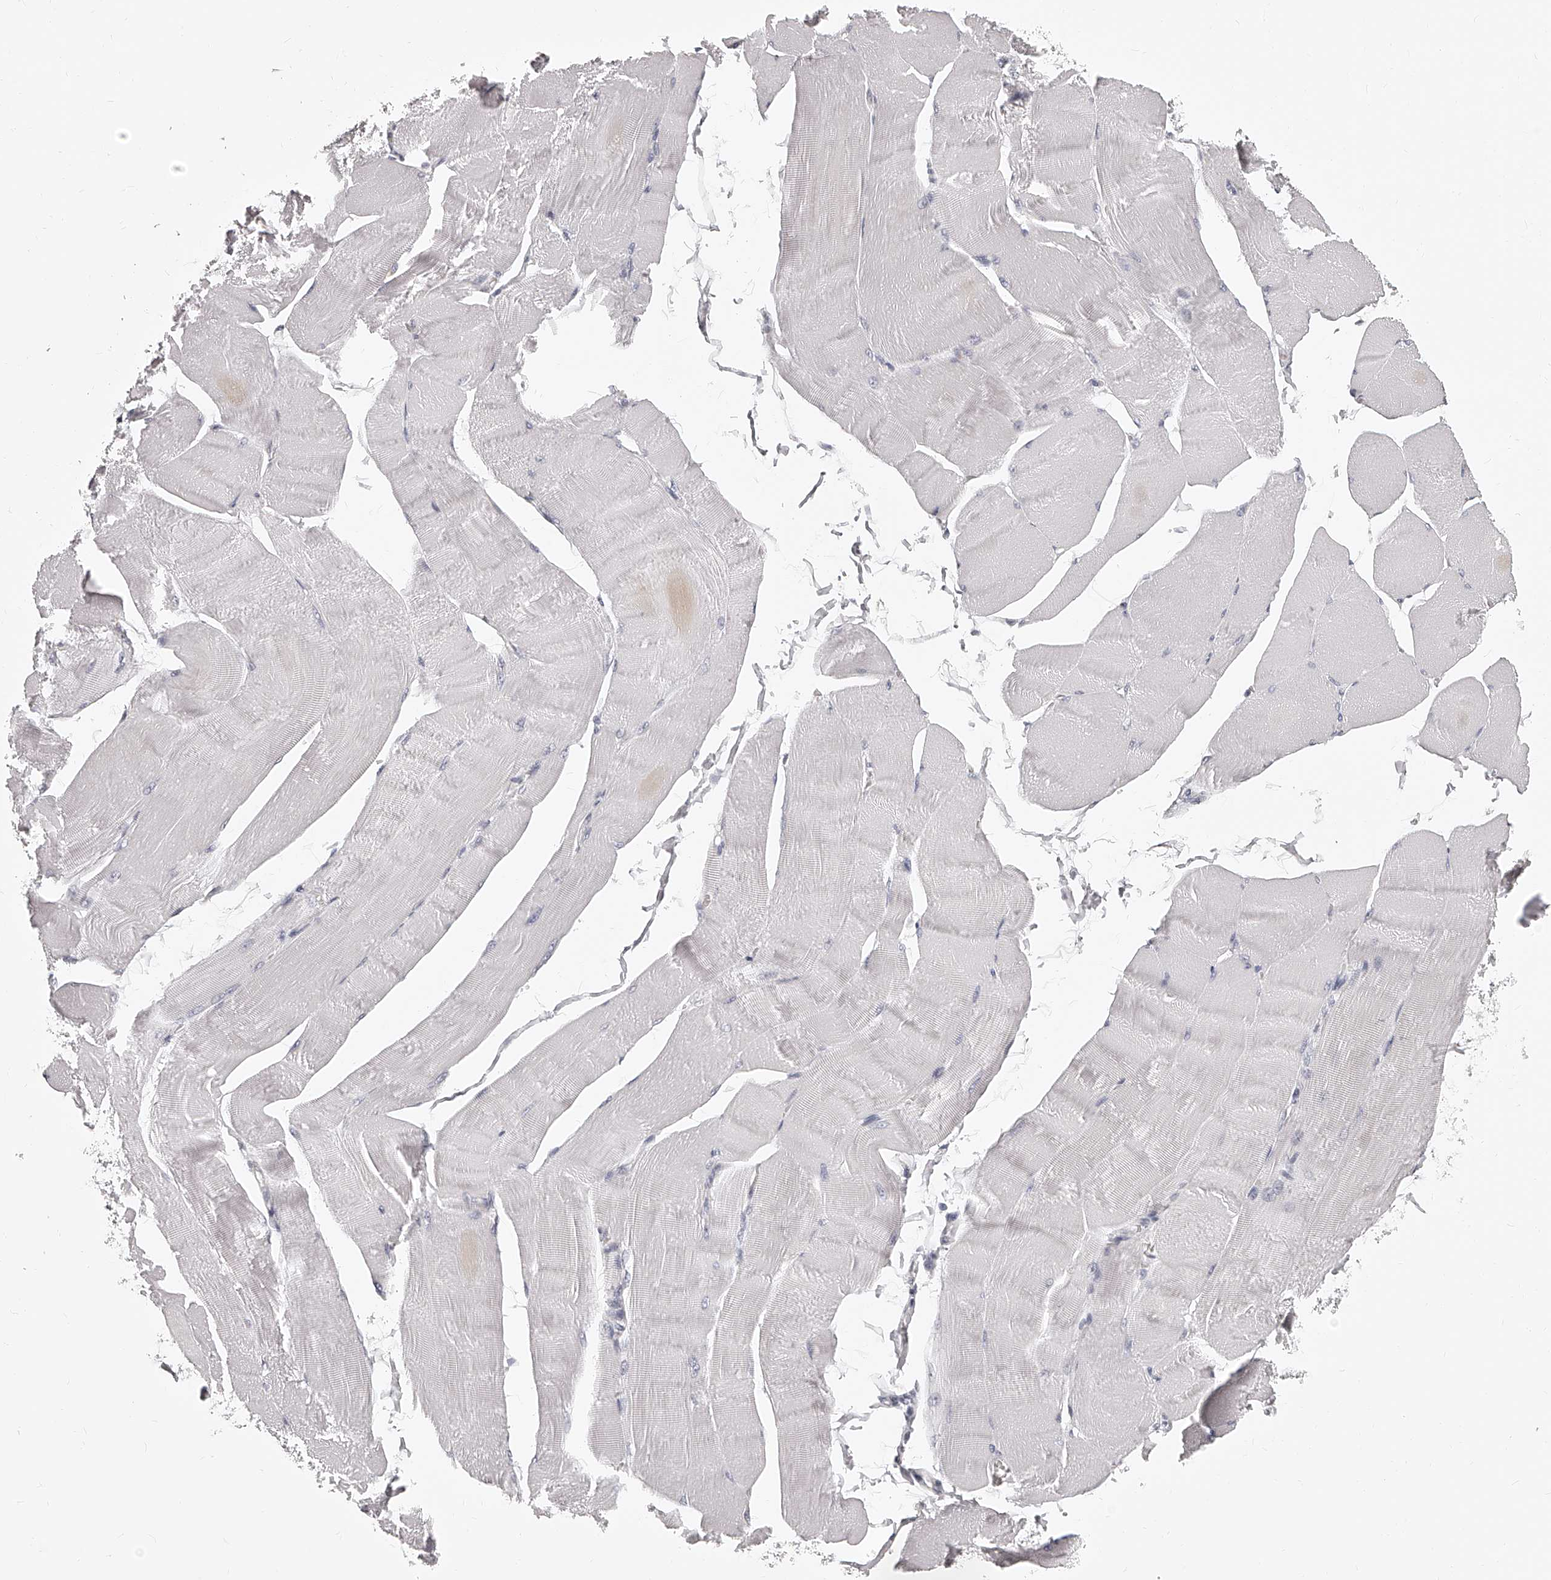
{"staining": {"intensity": "negative", "quantity": "none", "location": "none"}, "tissue": "skeletal muscle", "cell_type": "Myocytes", "image_type": "normal", "snomed": [{"axis": "morphology", "description": "Normal tissue, NOS"}, {"axis": "morphology", "description": "Basal cell carcinoma"}, {"axis": "topography", "description": "Skeletal muscle"}], "caption": "An immunohistochemistry (IHC) photomicrograph of unremarkable skeletal muscle is shown. There is no staining in myocytes of skeletal muscle. (Stains: DAB (3,3'-diaminobenzidine) immunohistochemistry (IHC) with hematoxylin counter stain, Microscopy: brightfield microscopy at high magnification).", "gene": "DMRT1", "patient": {"sex": "female", "age": 64}}